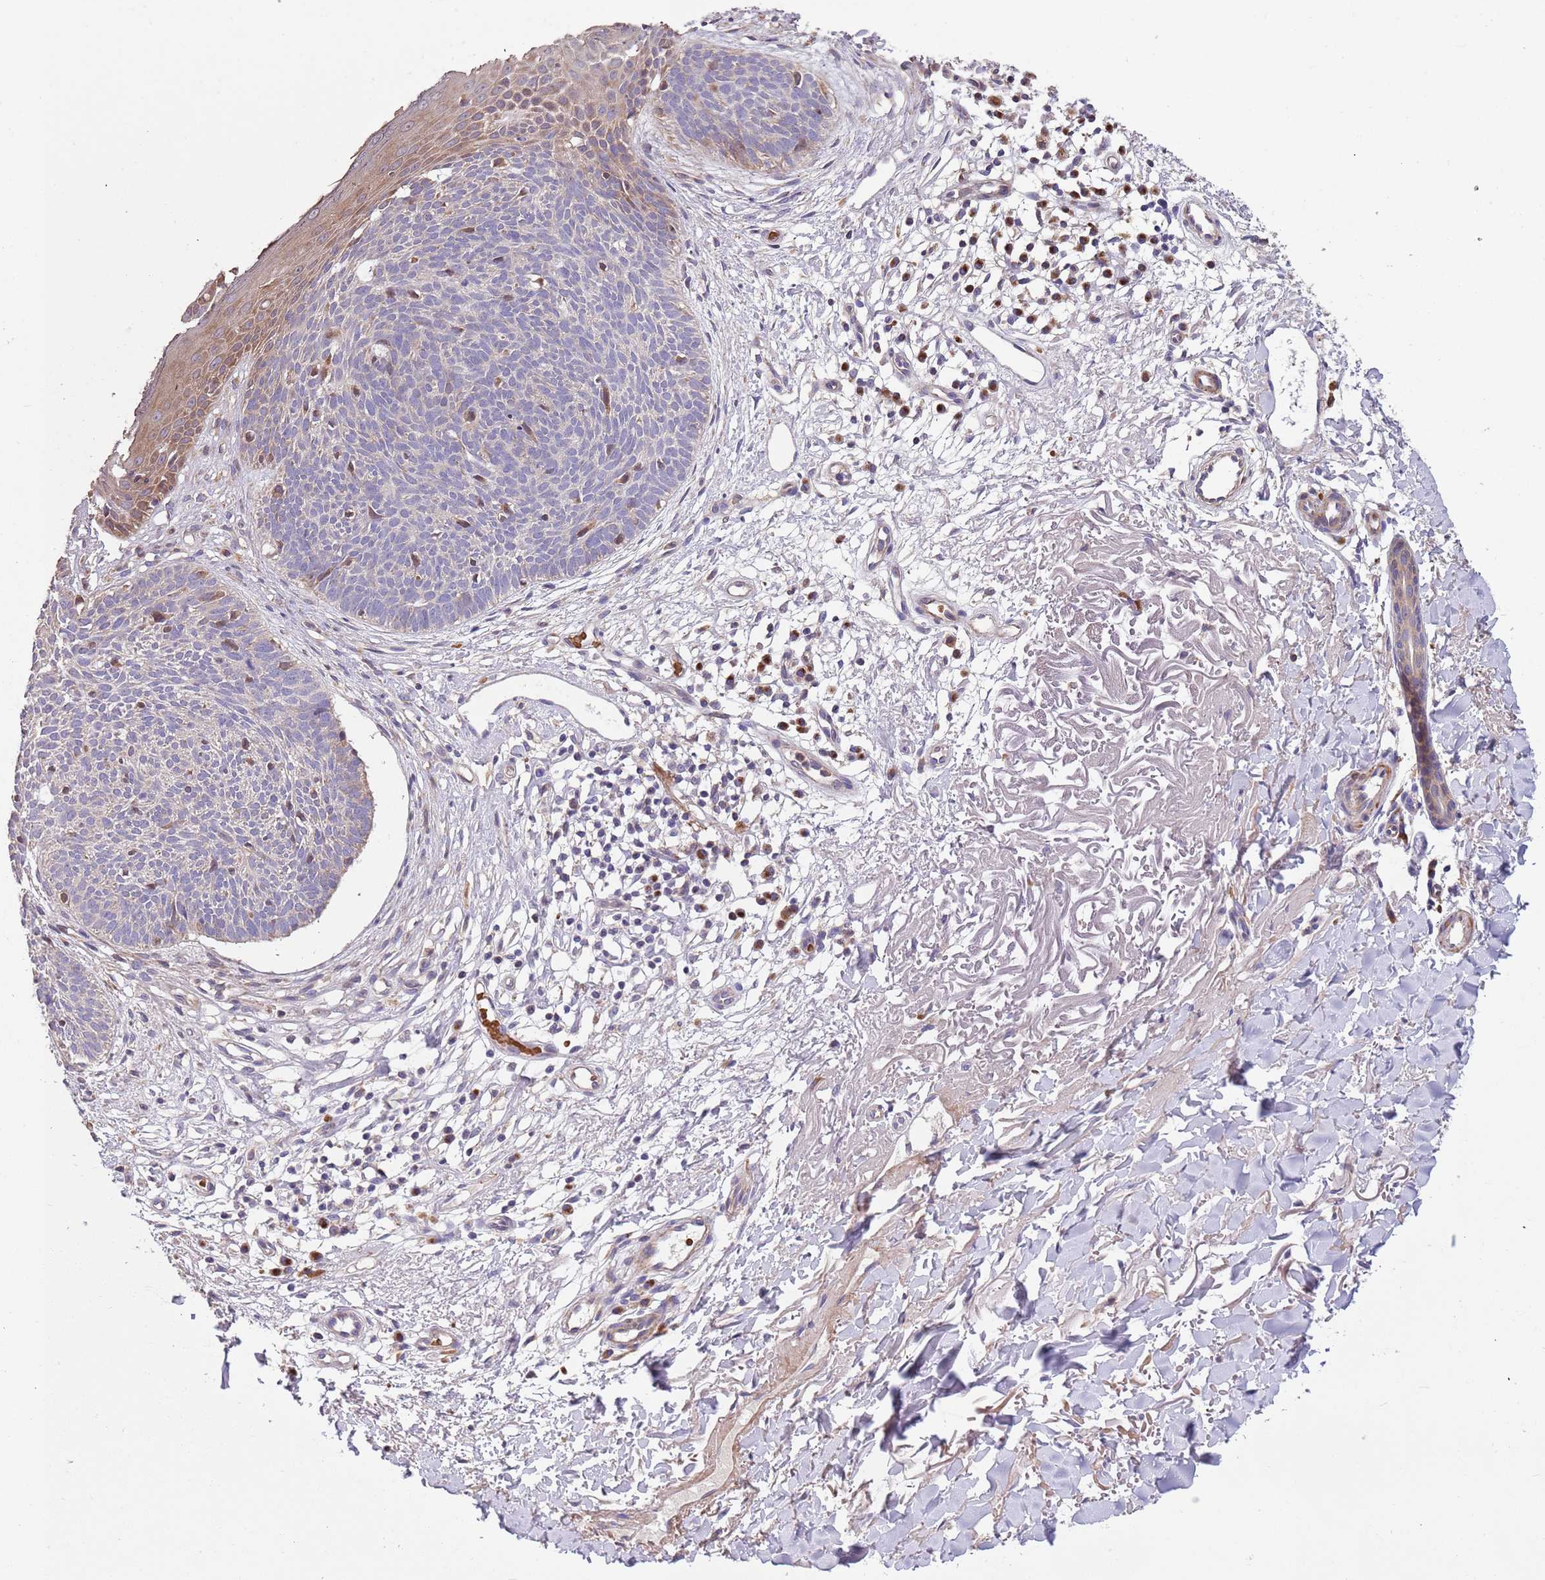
{"staining": {"intensity": "negative", "quantity": "none", "location": "none"}, "tissue": "skin cancer", "cell_type": "Tumor cells", "image_type": "cancer", "snomed": [{"axis": "morphology", "description": "Basal cell carcinoma"}, {"axis": "topography", "description": "Skin"}], "caption": "This is an immunohistochemistry (IHC) photomicrograph of human skin basal cell carcinoma. There is no staining in tumor cells.", "gene": "PIGA", "patient": {"sex": "male", "age": 84}}